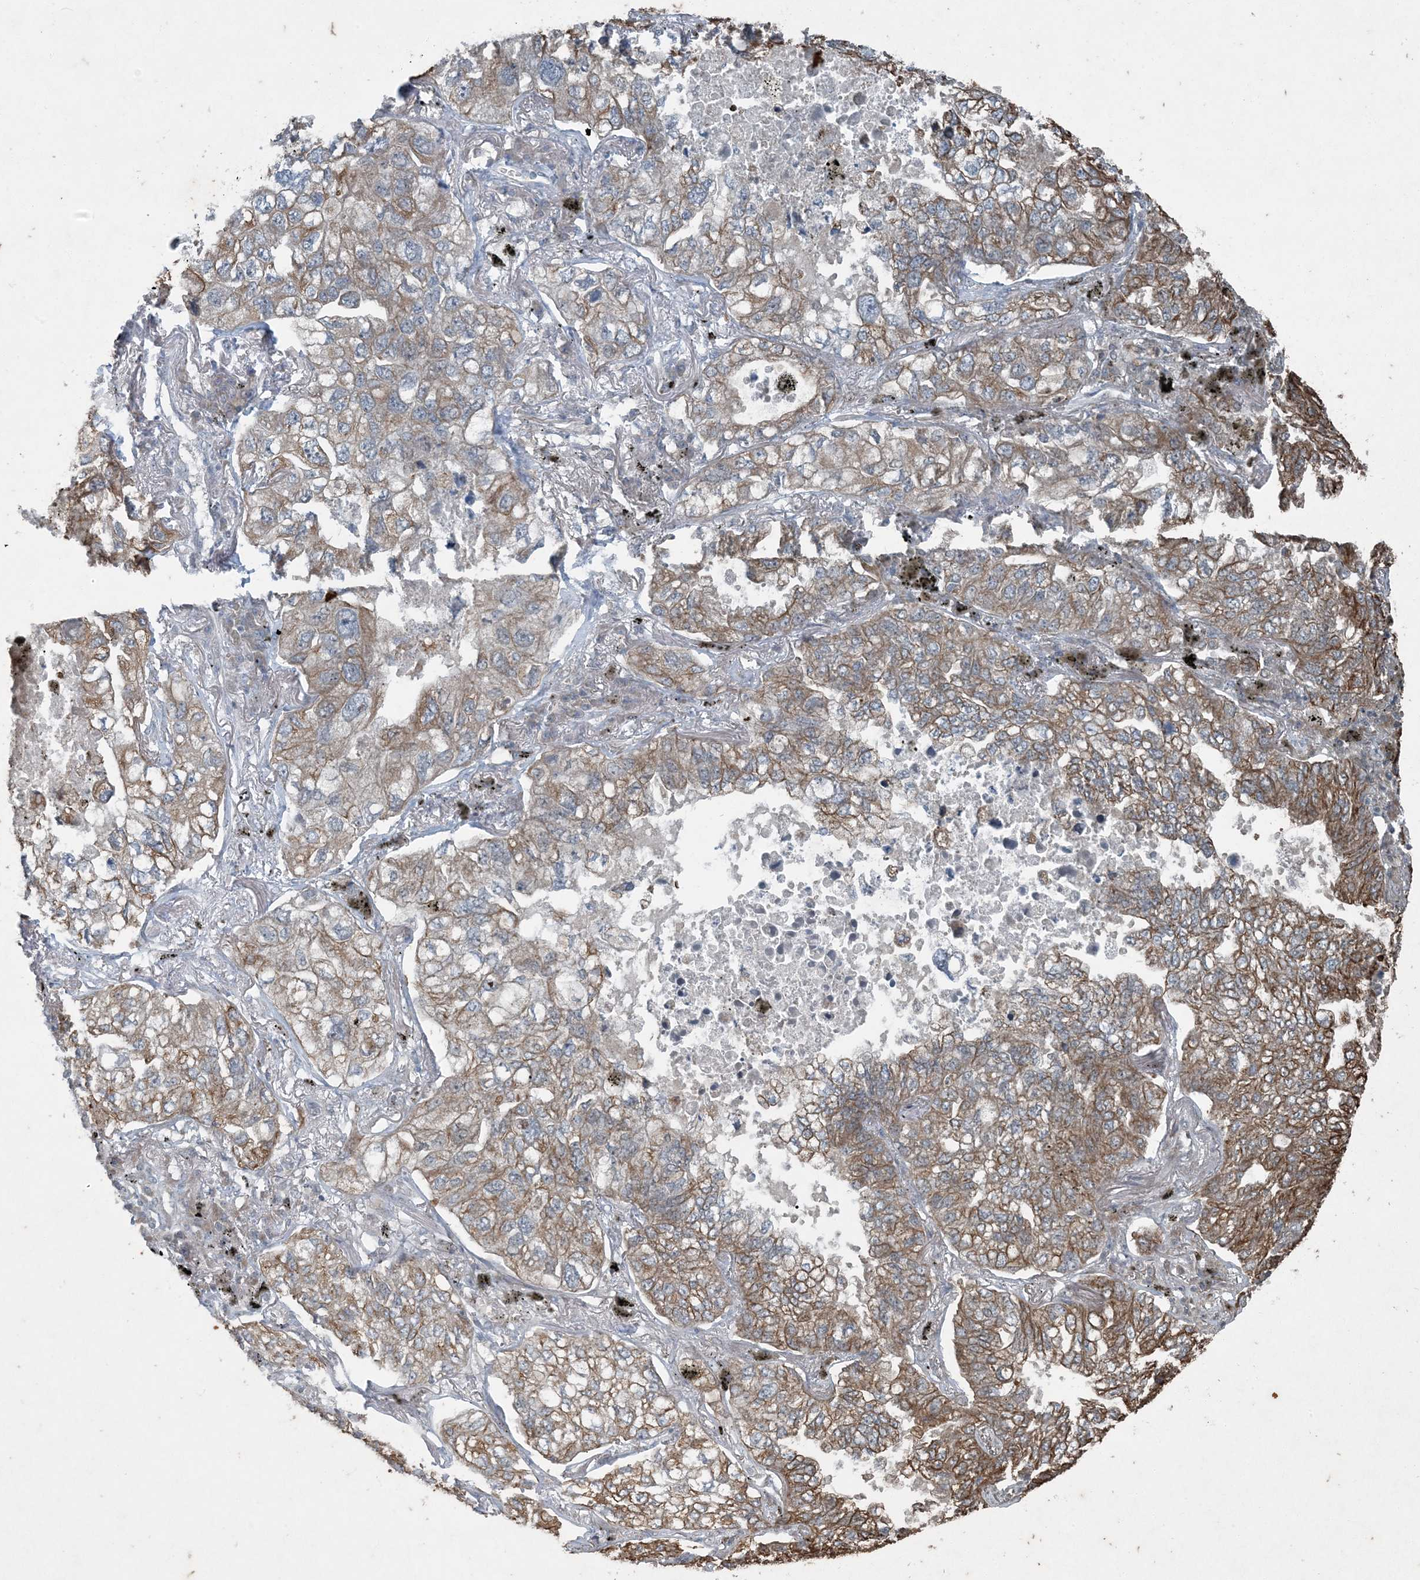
{"staining": {"intensity": "moderate", "quantity": ">75%", "location": "cytoplasmic/membranous"}, "tissue": "lung cancer", "cell_type": "Tumor cells", "image_type": "cancer", "snomed": [{"axis": "morphology", "description": "Adenocarcinoma, NOS"}, {"axis": "topography", "description": "Lung"}], "caption": "Protein staining of lung adenocarcinoma tissue demonstrates moderate cytoplasmic/membranous staining in approximately >75% of tumor cells. Ihc stains the protein of interest in brown and the nuclei are stained blue.", "gene": "PC", "patient": {"sex": "male", "age": 65}}